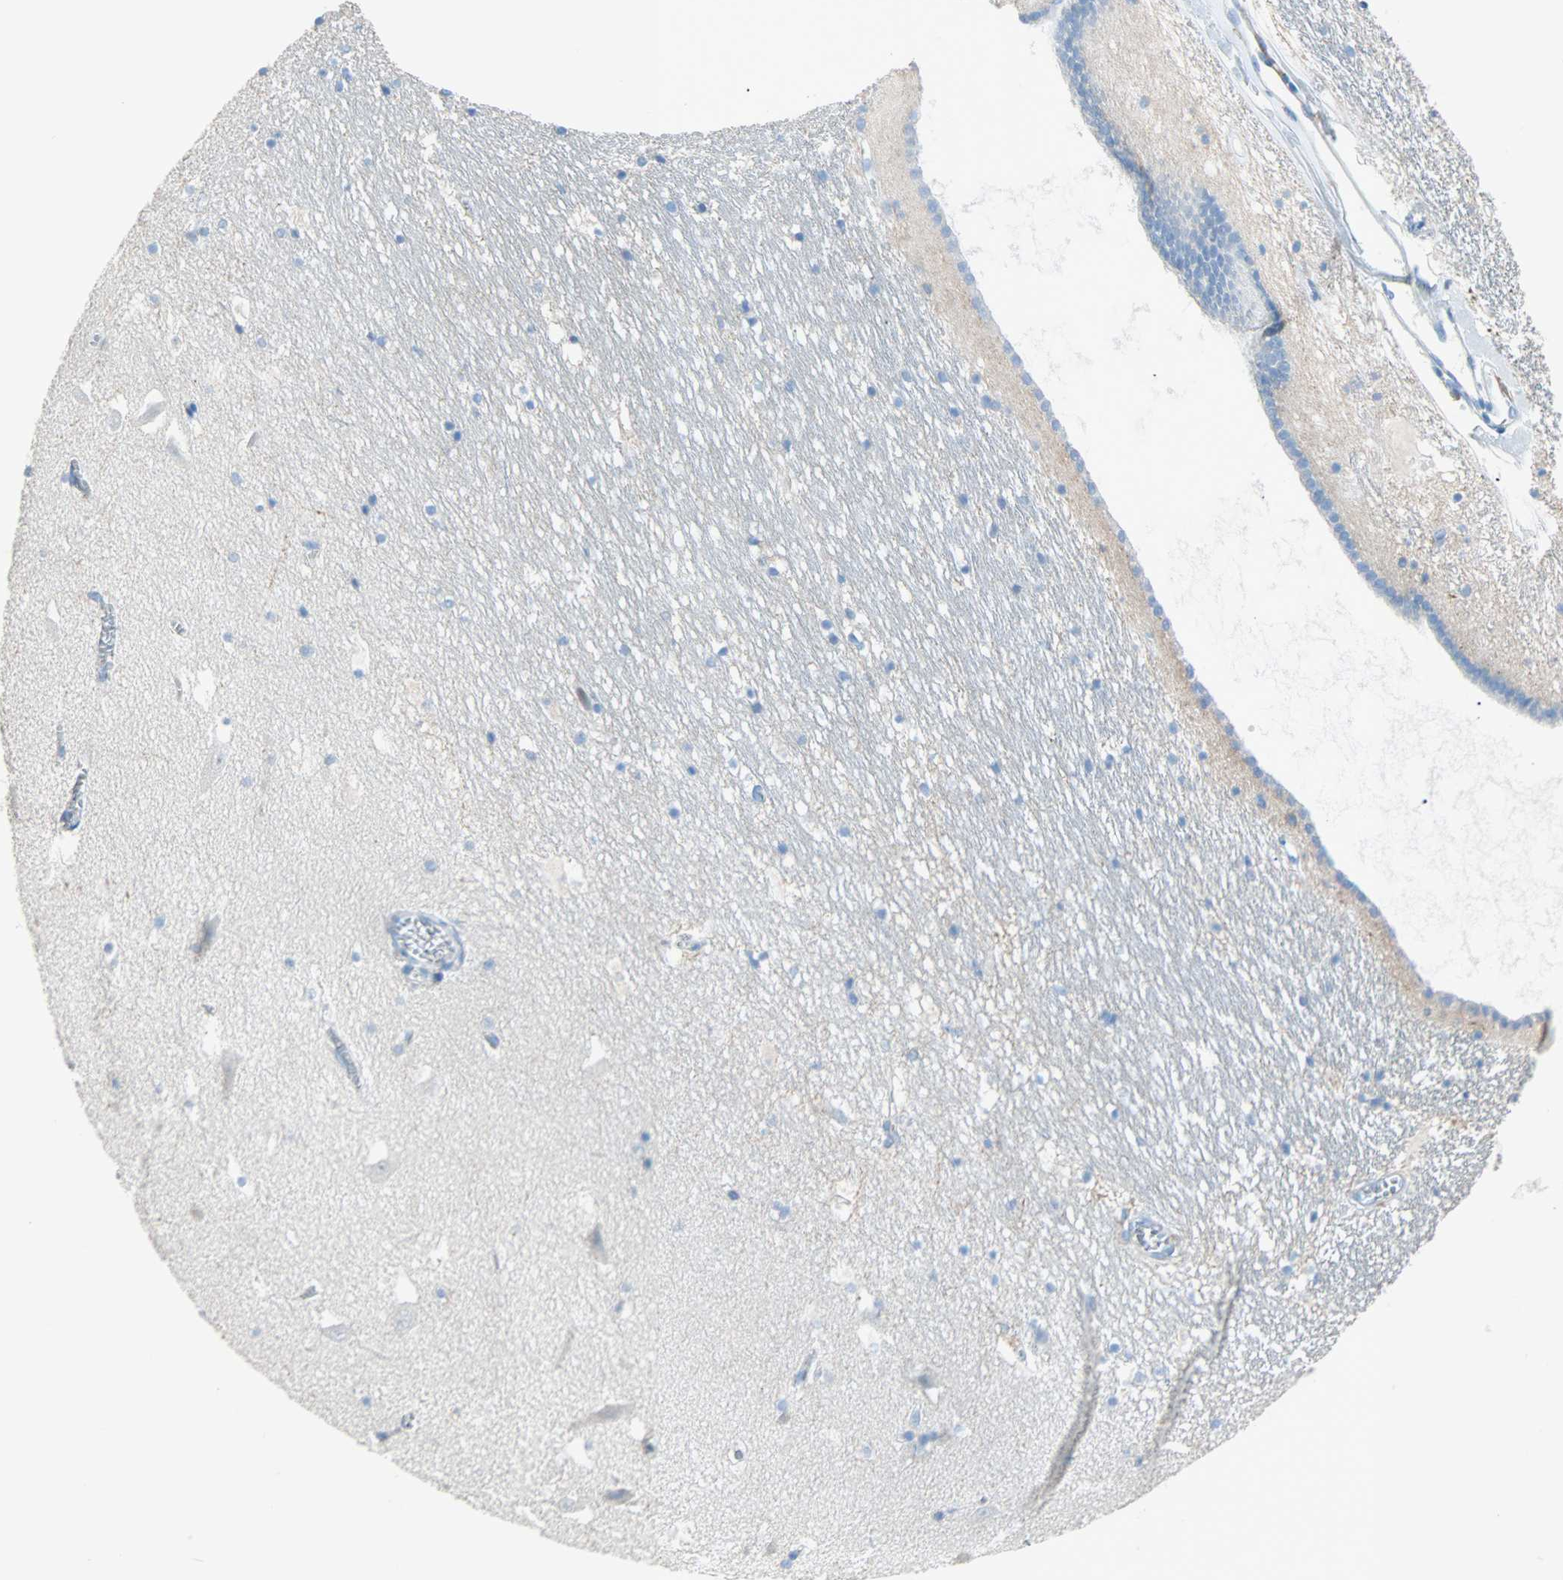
{"staining": {"intensity": "negative", "quantity": "none", "location": "none"}, "tissue": "hippocampus", "cell_type": "Glial cells", "image_type": "normal", "snomed": [{"axis": "morphology", "description": "Normal tissue, NOS"}, {"axis": "topography", "description": "Hippocampus"}], "caption": "Glial cells show no significant positivity in benign hippocampus. Brightfield microscopy of immunohistochemistry stained with DAB (3,3'-diaminobenzidine) (brown) and hematoxylin (blue), captured at high magnification.", "gene": "CLEC4A", "patient": {"sex": "male", "age": 45}}